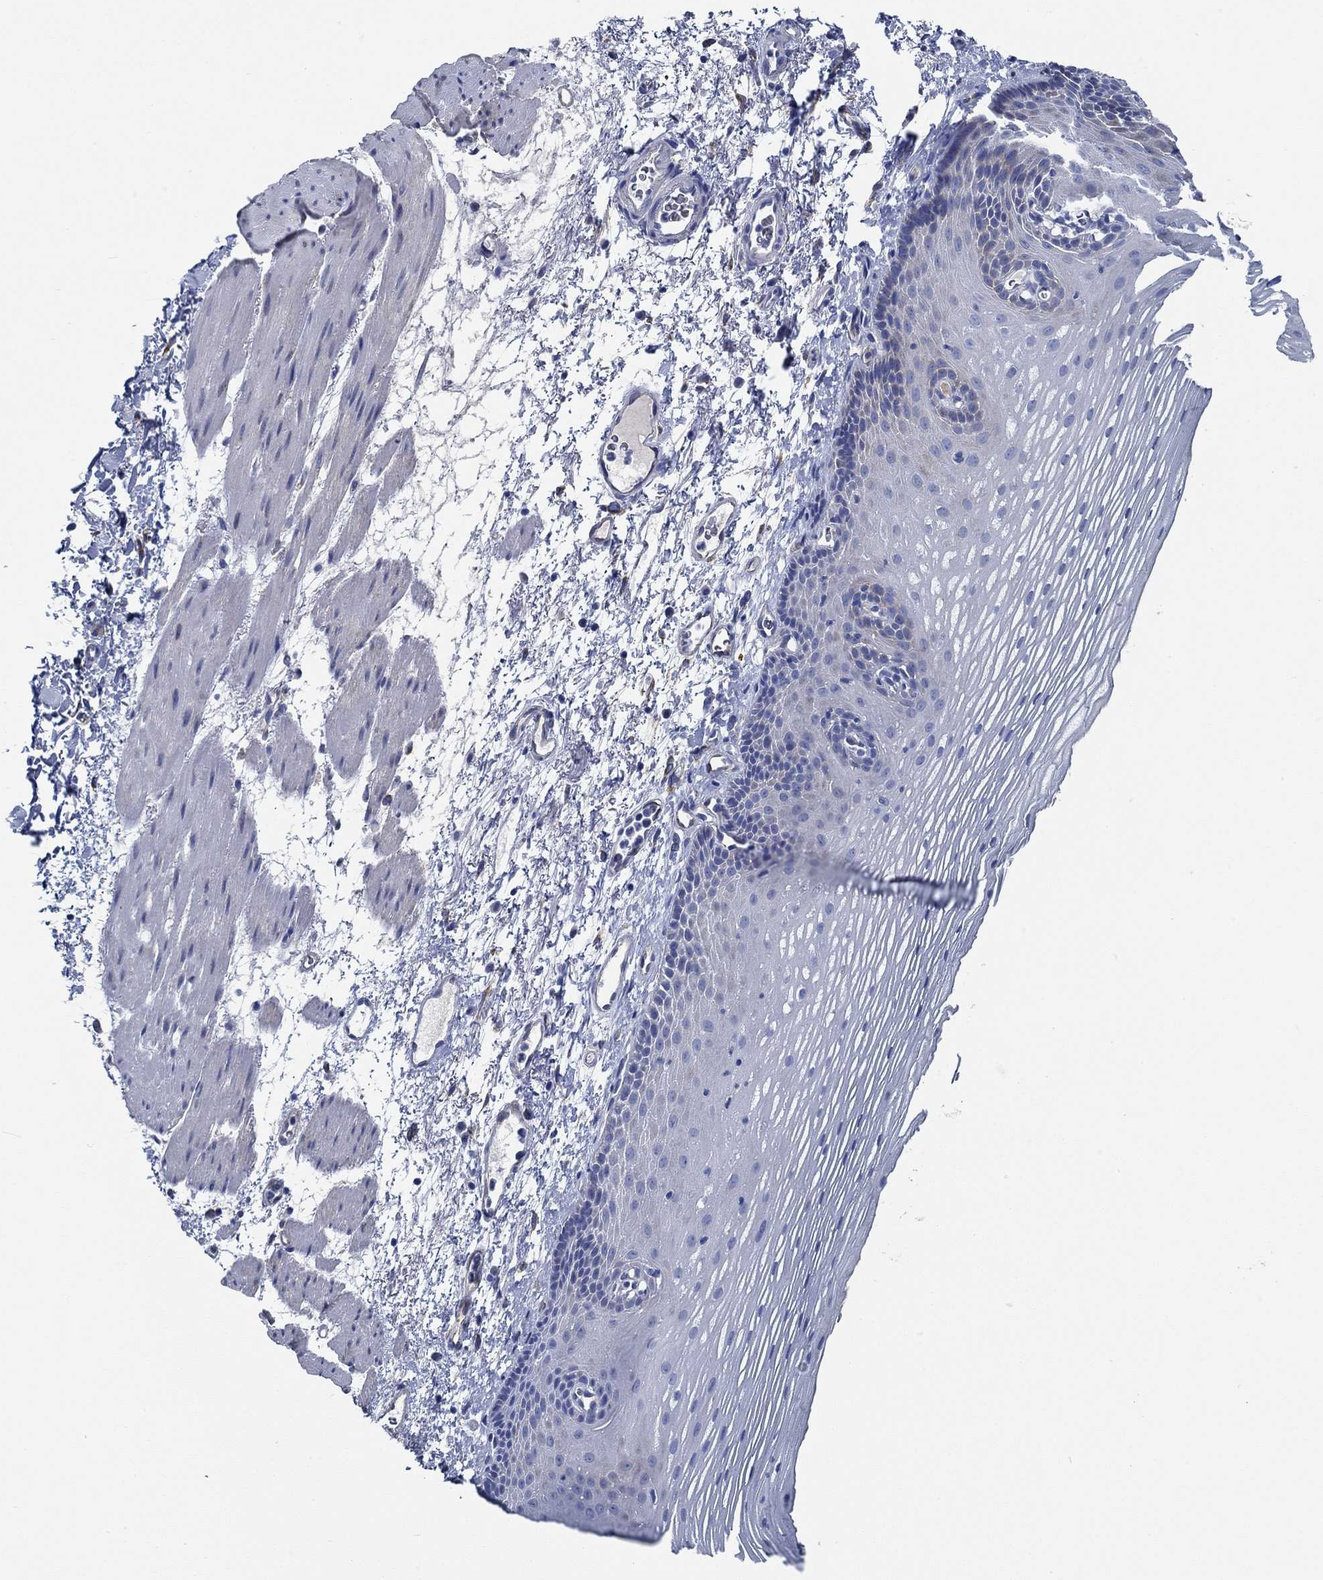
{"staining": {"intensity": "moderate", "quantity": "<25%", "location": "cytoplasmic/membranous"}, "tissue": "esophagus", "cell_type": "Squamous epithelial cells", "image_type": "normal", "snomed": [{"axis": "morphology", "description": "Normal tissue, NOS"}, {"axis": "topography", "description": "Esophagus"}], "caption": "Immunohistochemistry image of unremarkable esophagus stained for a protein (brown), which exhibits low levels of moderate cytoplasmic/membranous positivity in about <25% of squamous epithelial cells.", "gene": "HECW2", "patient": {"sex": "male", "age": 76}}